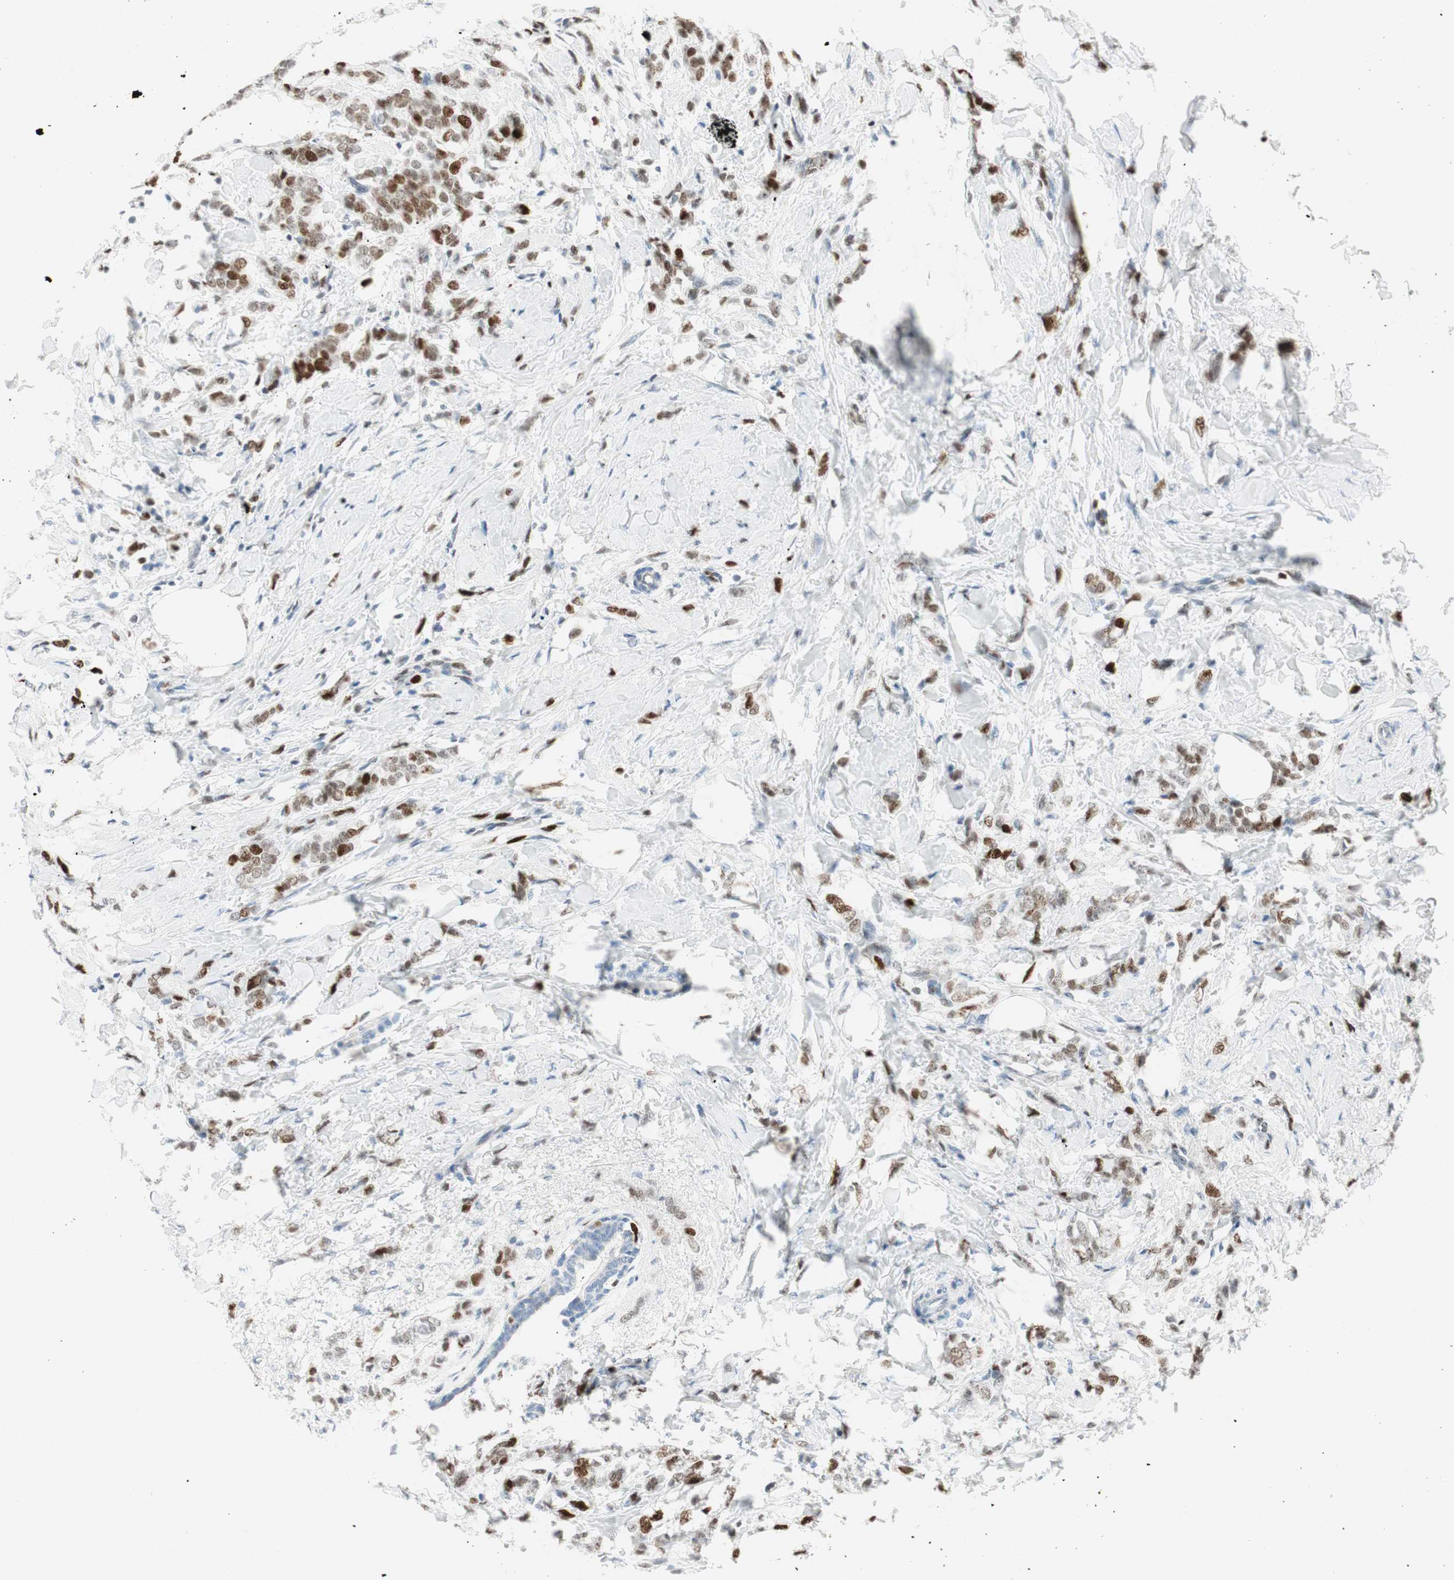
{"staining": {"intensity": "moderate", "quantity": "25%-75%", "location": "nuclear"}, "tissue": "breast cancer", "cell_type": "Tumor cells", "image_type": "cancer", "snomed": [{"axis": "morphology", "description": "Lobular carcinoma, in situ"}, {"axis": "morphology", "description": "Lobular carcinoma"}, {"axis": "topography", "description": "Breast"}], "caption": "Protein expression analysis of human breast cancer reveals moderate nuclear positivity in about 25%-75% of tumor cells.", "gene": "EZH2", "patient": {"sex": "female", "age": 41}}